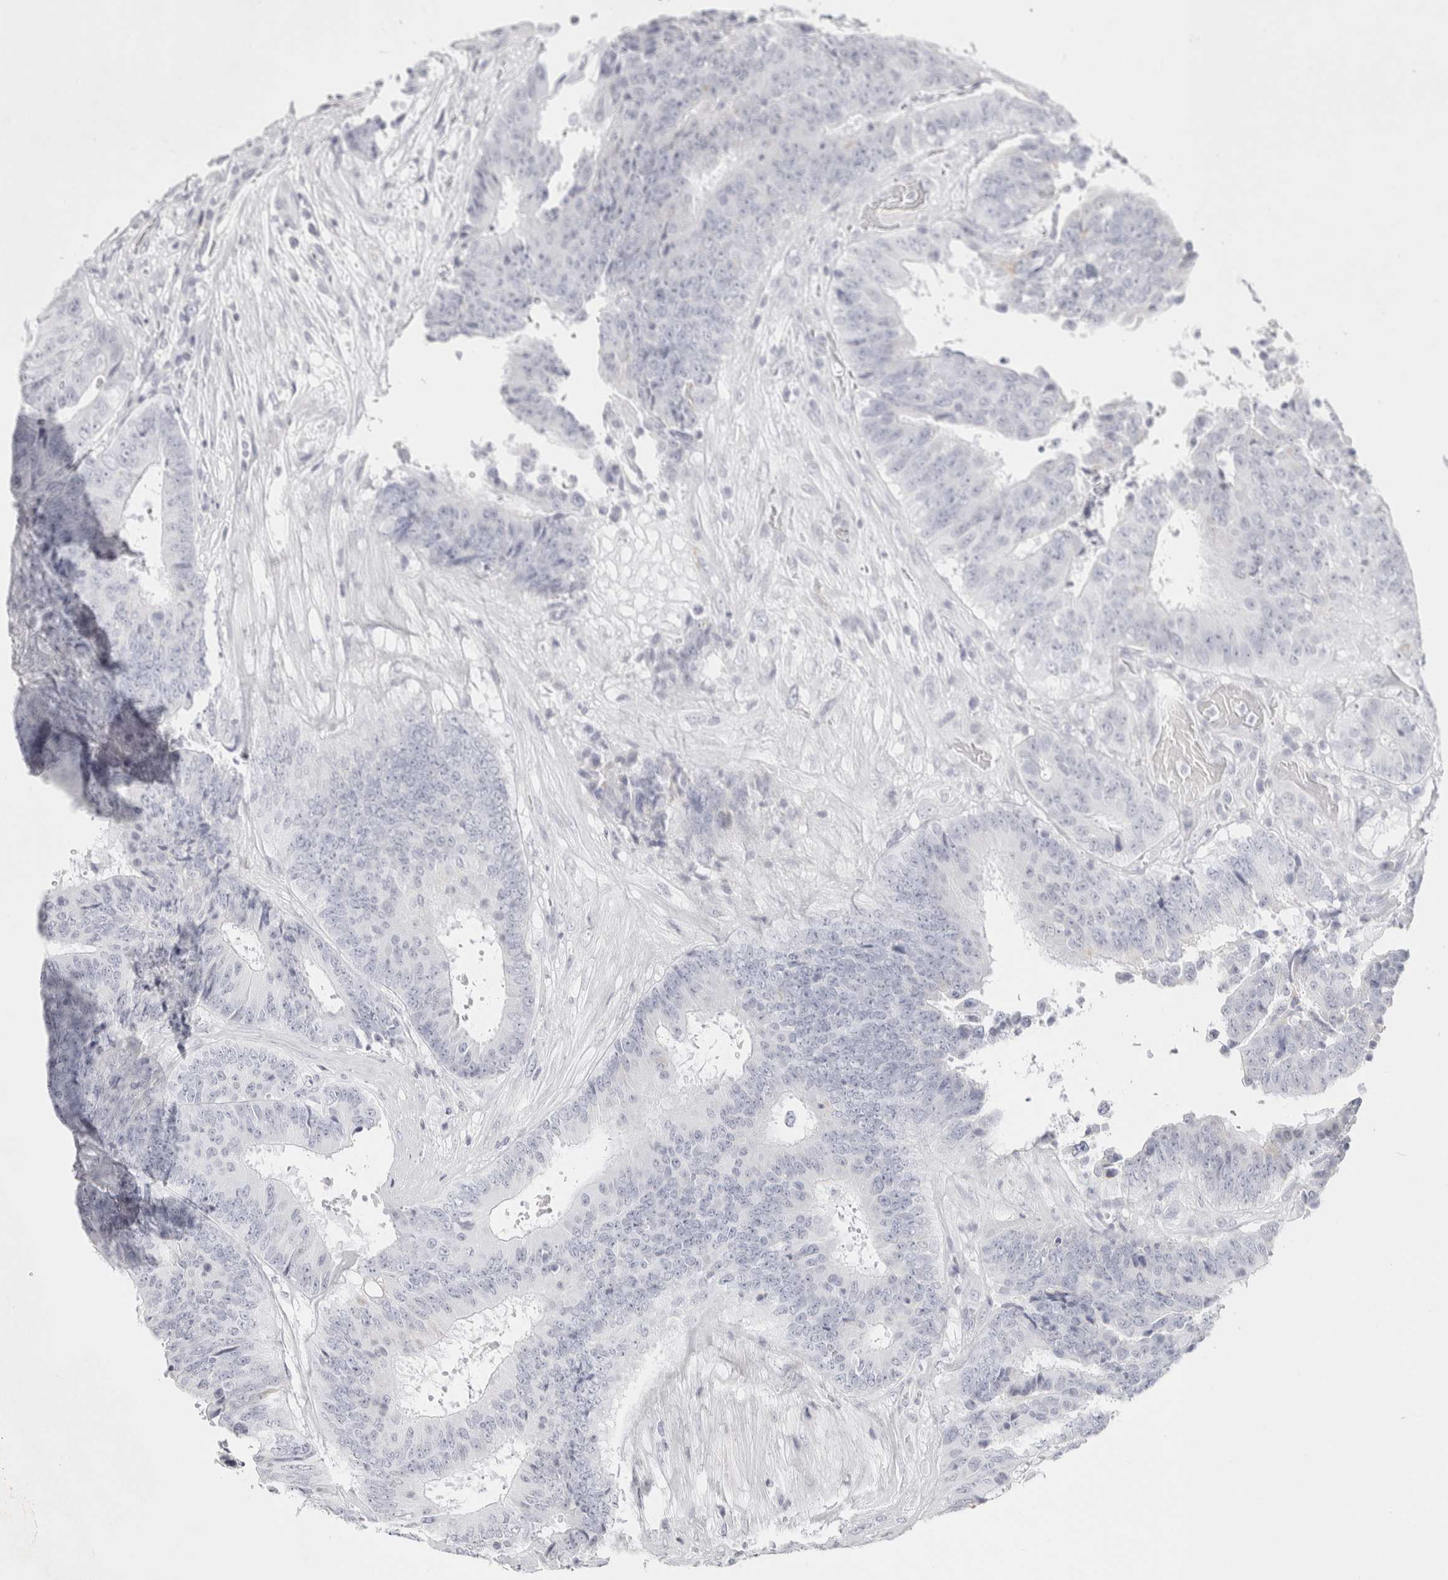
{"staining": {"intensity": "negative", "quantity": "none", "location": "none"}, "tissue": "colorectal cancer", "cell_type": "Tumor cells", "image_type": "cancer", "snomed": [{"axis": "morphology", "description": "Adenocarcinoma, NOS"}, {"axis": "topography", "description": "Rectum"}], "caption": "The micrograph displays no staining of tumor cells in colorectal cancer (adenocarcinoma).", "gene": "GARIN1A", "patient": {"sex": "male", "age": 72}}